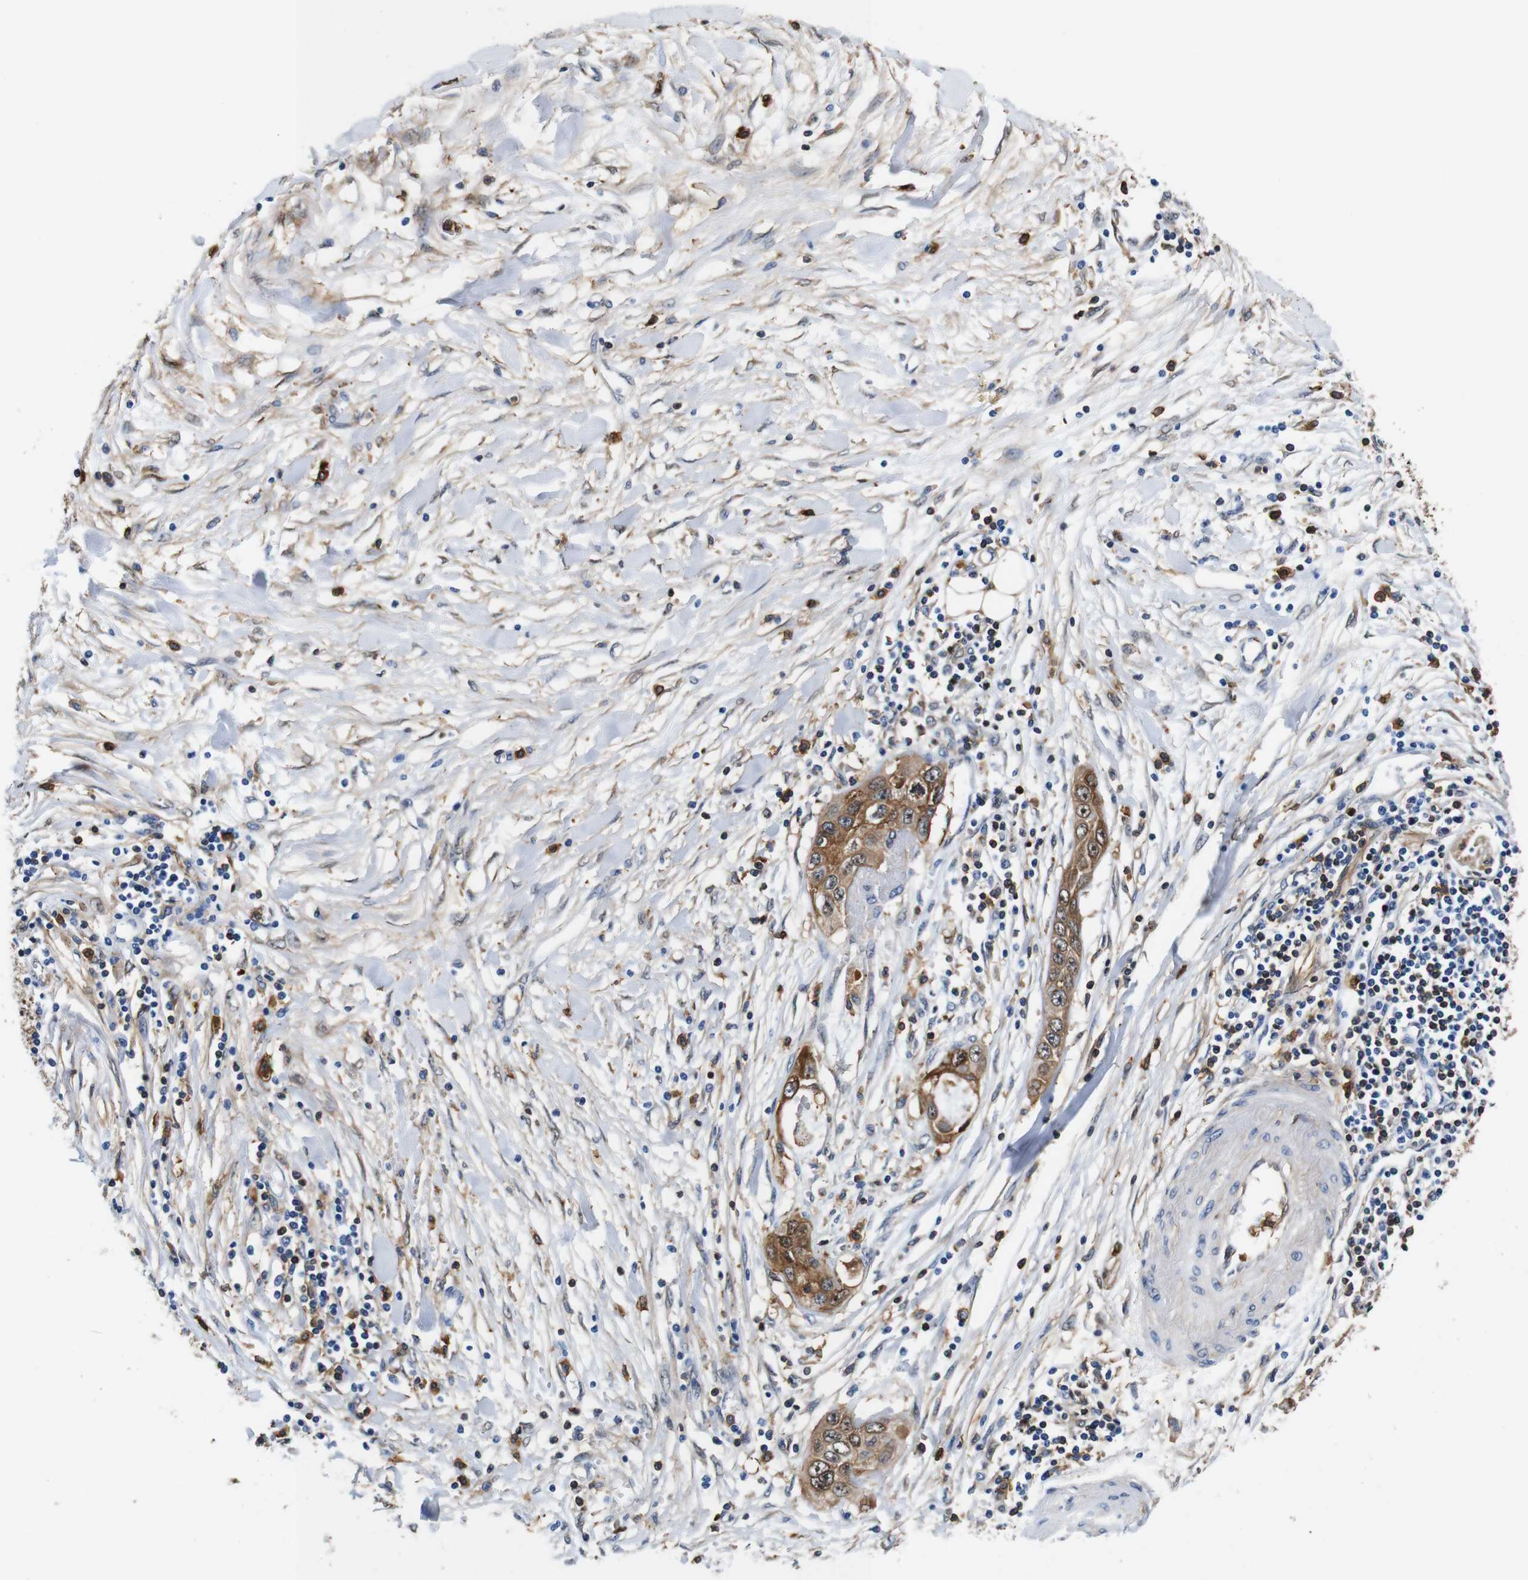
{"staining": {"intensity": "moderate", "quantity": ">75%", "location": "cytoplasmic/membranous"}, "tissue": "pancreatic cancer", "cell_type": "Tumor cells", "image_type": "cancer", "snomed": [{"axis": "morphology", "description": "Adenocarcinoma, NOS"}, {"axis": "topography", "description": "Pancreas"}], "caption": "High-power microscopy captured an IHC image of pancreatic adenocarcinoma, revealing moderate cytoplasmic/membranous staining in approximately >75% of tumor cells.", "gene": "ANXA1", "patient": {"sex": "female", "age": 70}}